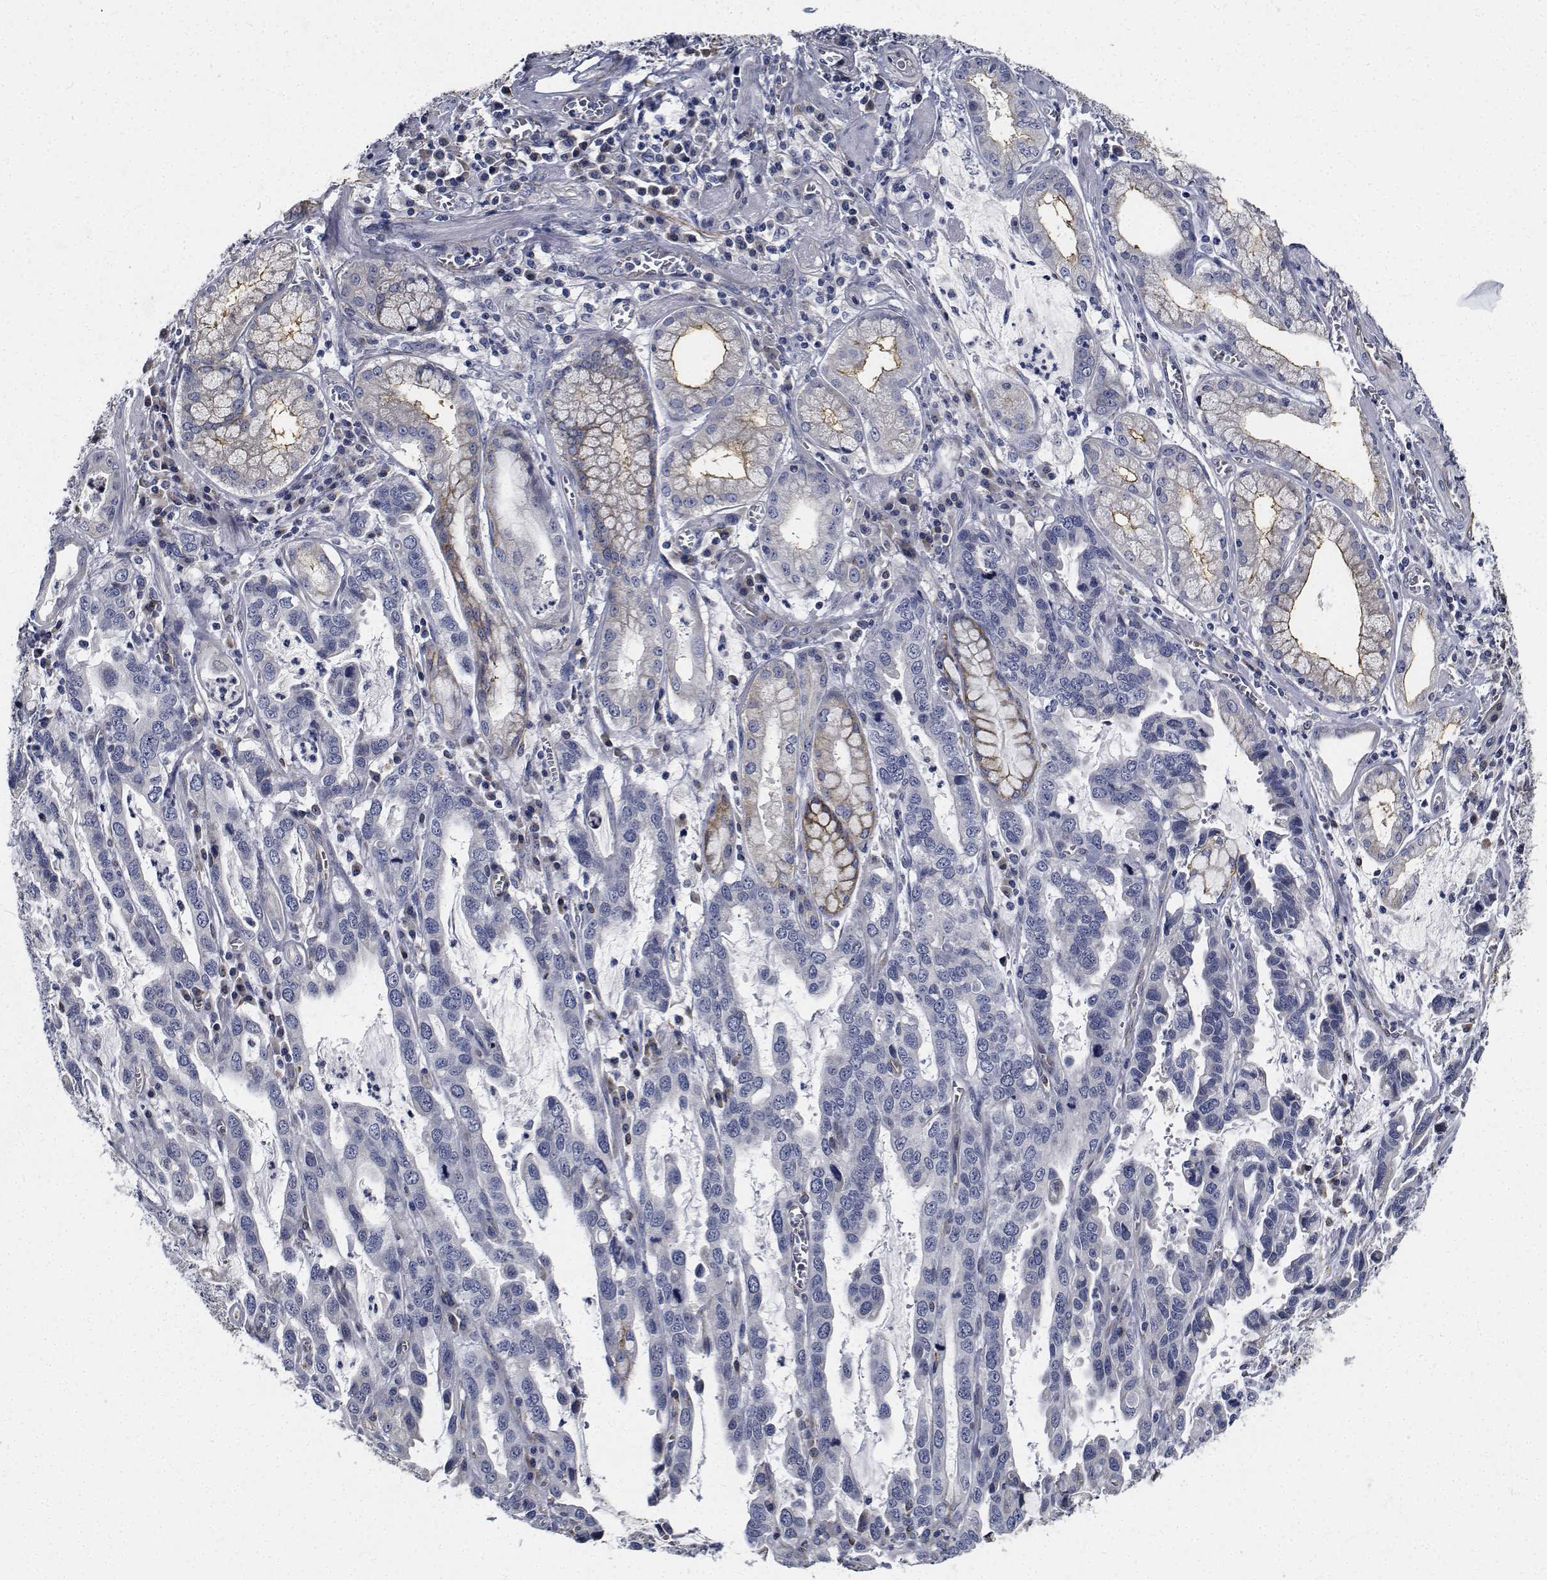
{"staining": {"intensity": "negative", "quantity": "none", "location": "none"}, "tissue": "stomach cancer", "cell_type": "Tumor cells", "image_type": "cancer", "snomed": [{"axis": "morphology", "description": "Adenocarcinoma, NOS"}, {"axis": "topography", "description": "Stomach, lower"}], "caption": "This is a image of IHC staining of adenocarcinoma (stomach), which shows no expression in tumor cells.", "gene": "TTBK1", "patient": {"sex": "female", "age": 76}}